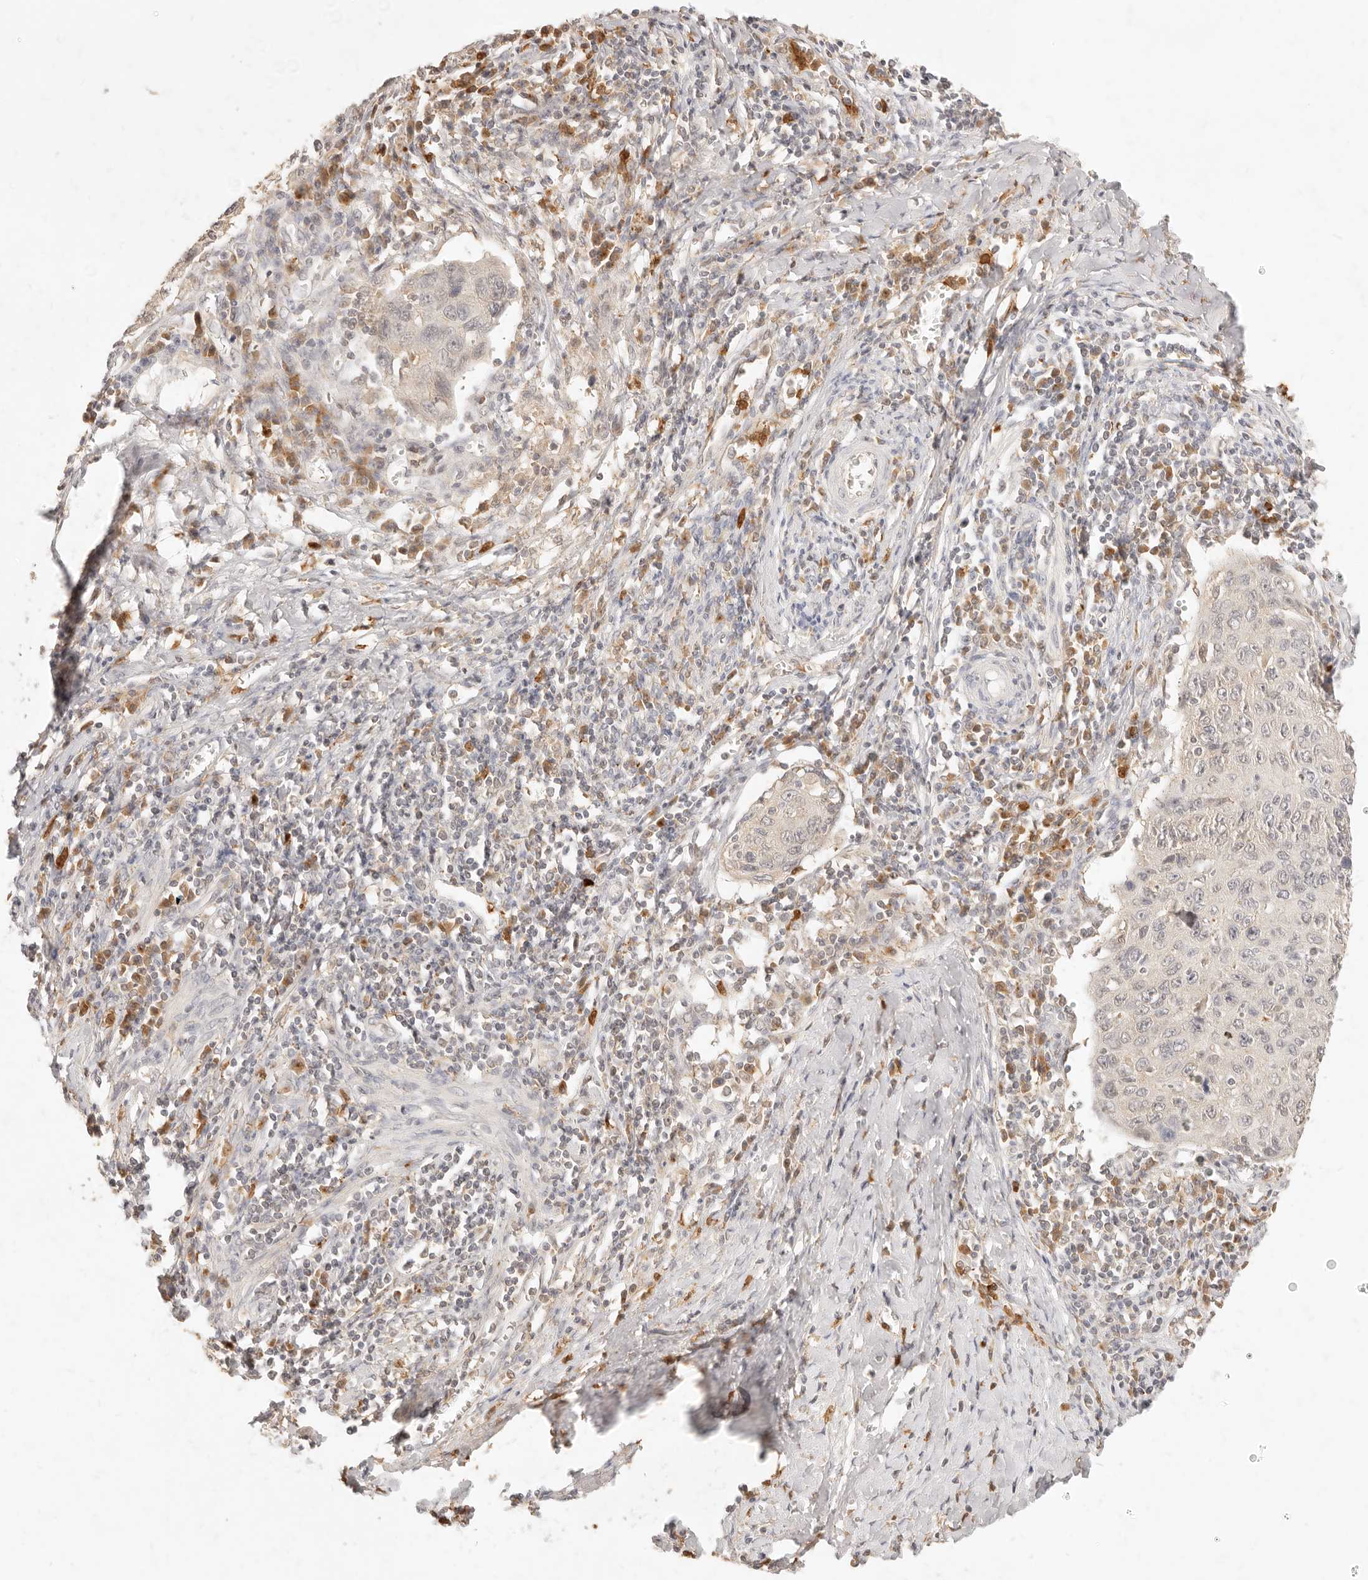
{"staining": {"intensity": "negative", "quantity": "none", "location": "none"}, "tissue": "cervical cancer", "cell_type": "Tumor cells", "image_type": "cancer", "snomed": [{"axis": "morphology", "description": "Squamous cell carcinoma, NOS"}, {"axis": "topography", "description": "Cervix"}], "caption": "Cervical cancer (squamous cell carcinoma) stained for a protein using immunohistochemistry displays no expression tumor cells.", "gene": "TMTC2", "patient": {"sex": "female", "age": 53}}